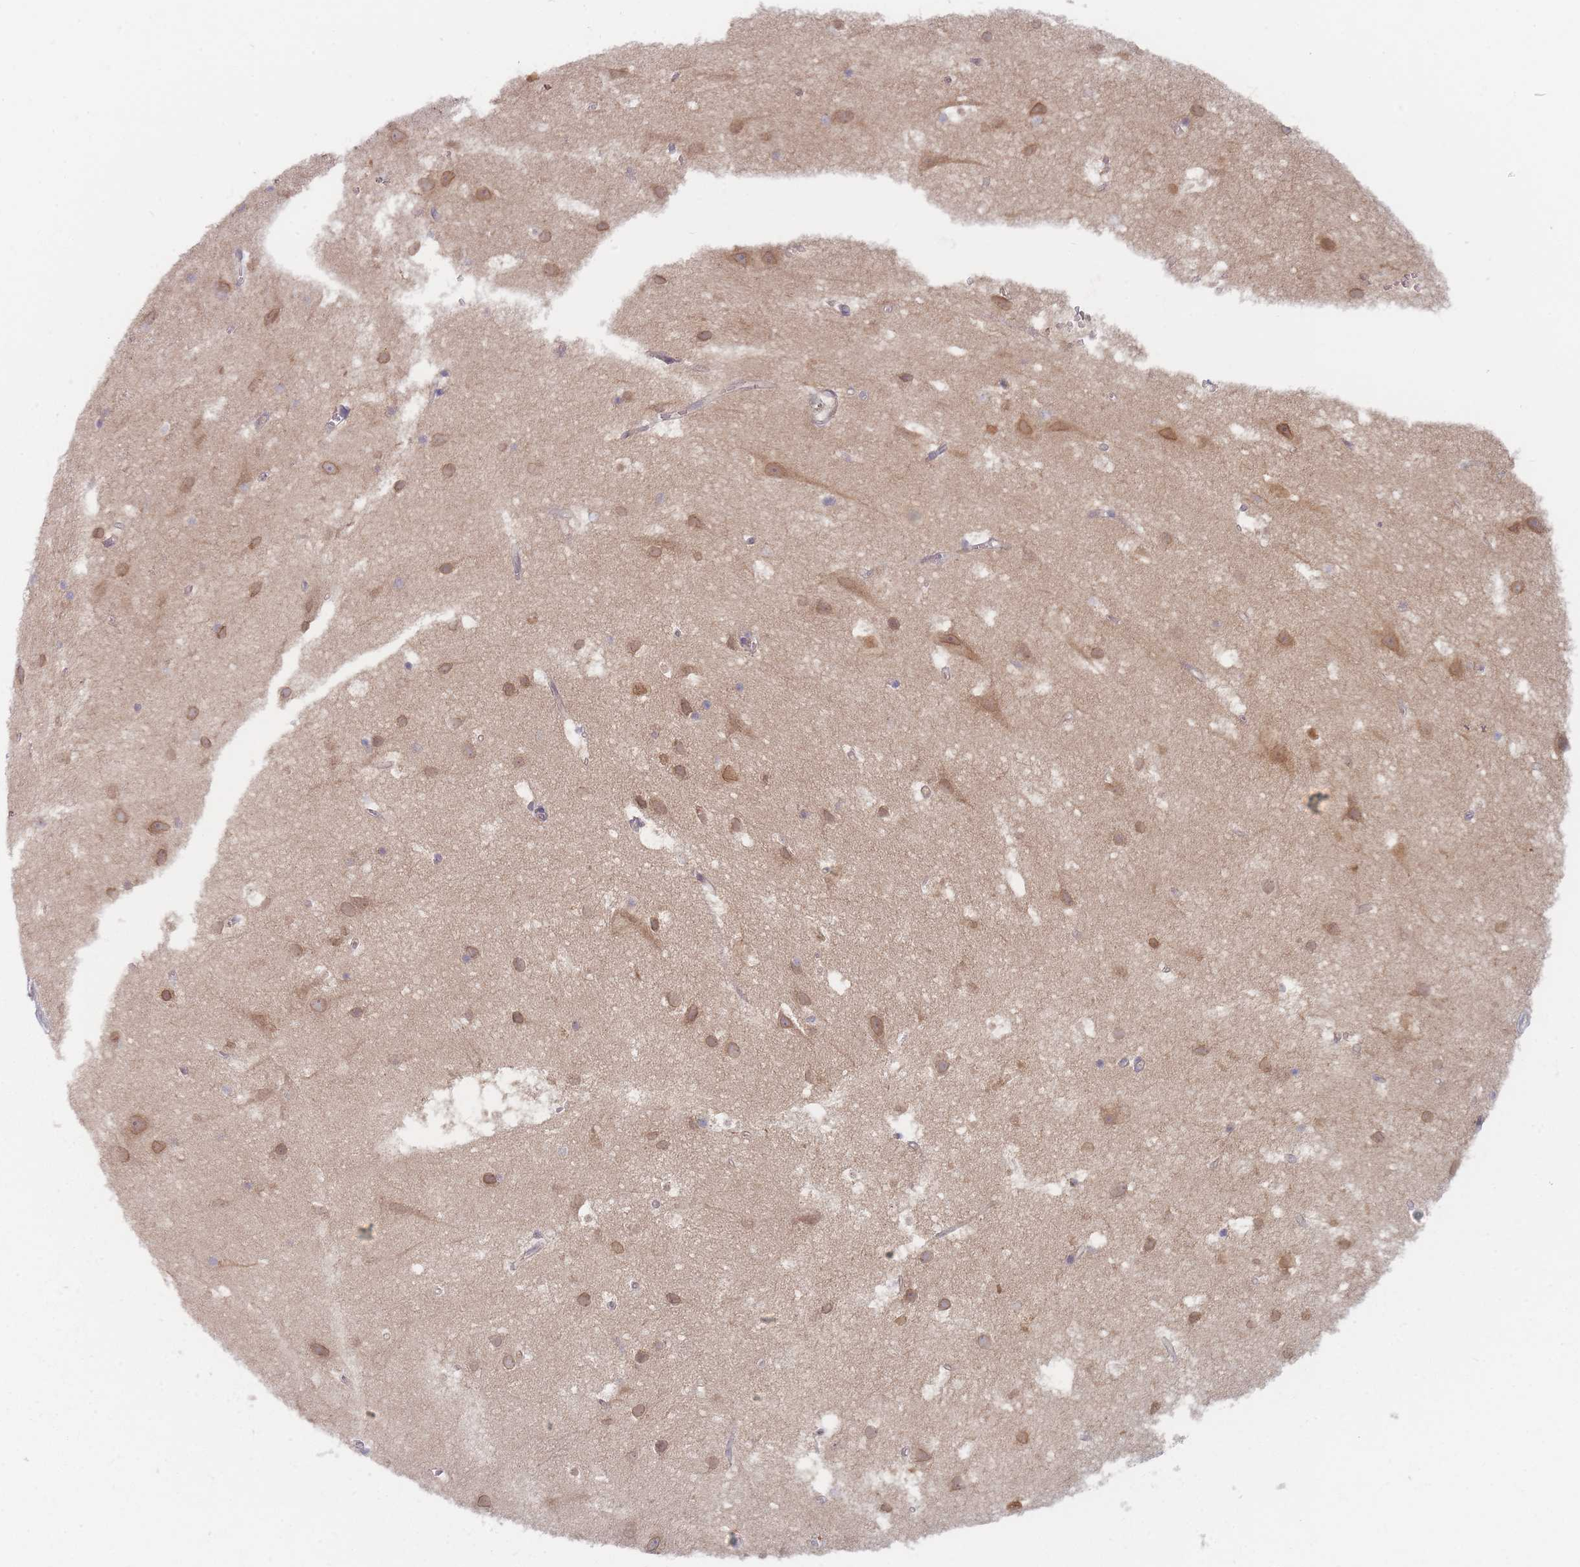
{"staining": {"intensity": "weak", "quantity": ">75%", "location": "cytoplasmic/membranous"}, "tissue": "cerebral cortex", "cell_type": "Endothelial cells", "image_type": "normal", "snomed": [{"axis": "morphology", "description": "Normal tissue, NOS"}, {"axis": "topography", "description": "Cerebral cortex"}], "caption": "Protein expression analysis of unremarkable cerebral cortex reveals weak cytoplasmic/membranous positivity in approximately >75% of endothelial cells. (DAB (3,3'-diaminobenzidine) IHC with brightfield microscopy, high magnification).", "gene": "EFCC1", "patient": {"sex": "male", "age": 54}}